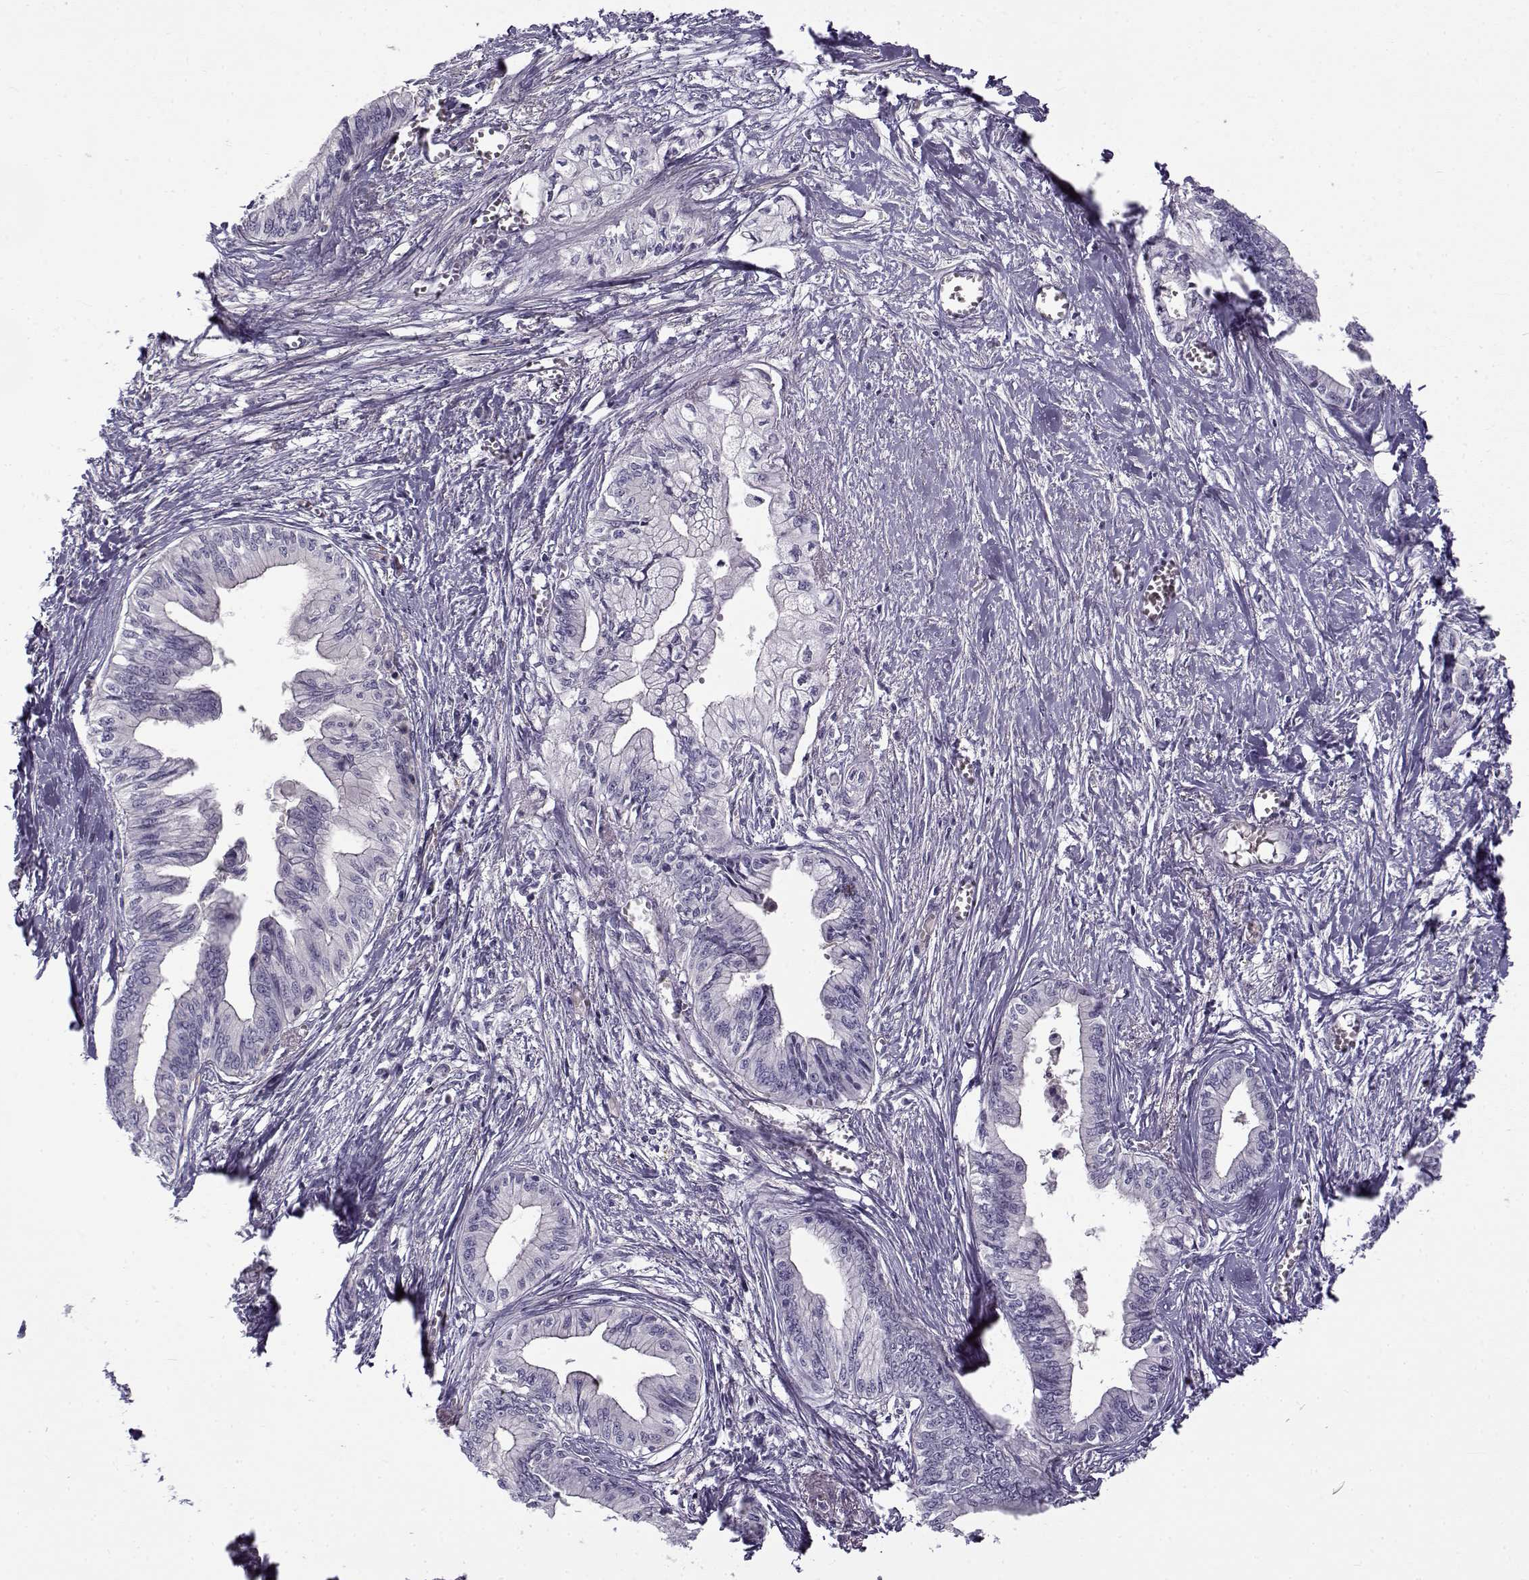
{"staining": {"intensity": "negative", "quantity": "none", "location": "none"}, "tissue": "pancreatic cancer", "cell_type": "Tumor cells", "image_type": "cancer", "snomed": [{"axis": "morphology", "description": "Adenocarcinoma, NOS"}, {"axis": "topography", "description": "Pancreas"}], "caption": "Tumor cells show no significant protein staining in pancreatic adenocarcinoma.", "gene": "UCP3", "patient": {"sex": "female", "age": 61}}